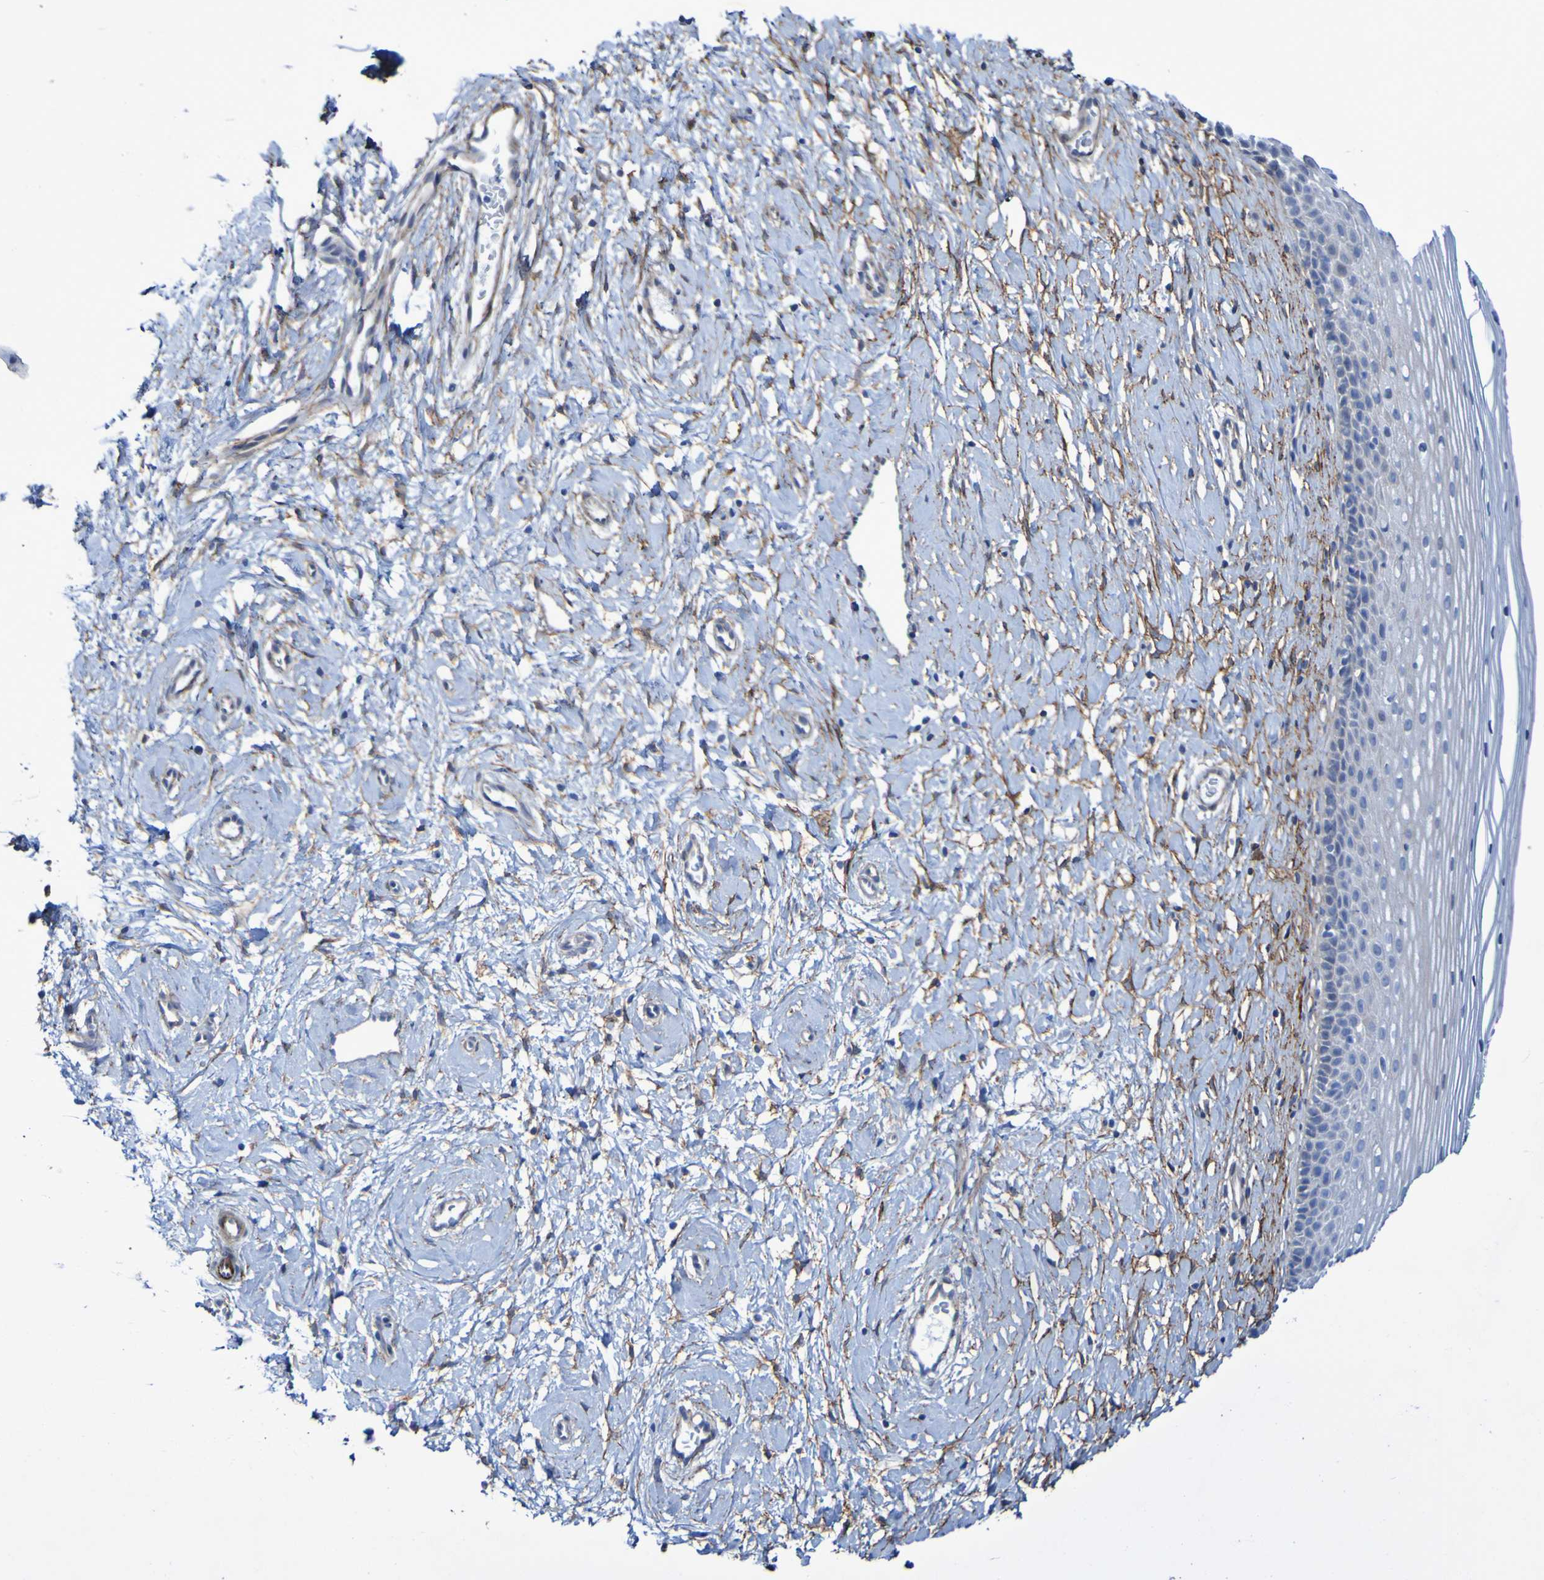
{"staining": {"intensity": "weak", "quantity": "25%-75%", "location": "cytoplasmic/membranous"}, "tissue": "cervix", "cell_type": "Glandular cells", "image_type": "normal", "snomed": [{"axis": "morphology", "description": "Normal tissue, NOS"}, {"axis": "topography", "description": "Cervix"}], "caption": "High-magnification brightfield microscopy of normal cervix stained with DAB (3,3'-diaminobenzidine) (brown) and counterstained with hematoxylin (blue). glandular cells exhibit weak cytoplasmic/membranous expression is identified in about25%-75% of cells.", "gene": "LPP", "patient": {"sex": "female", "age": 39}}